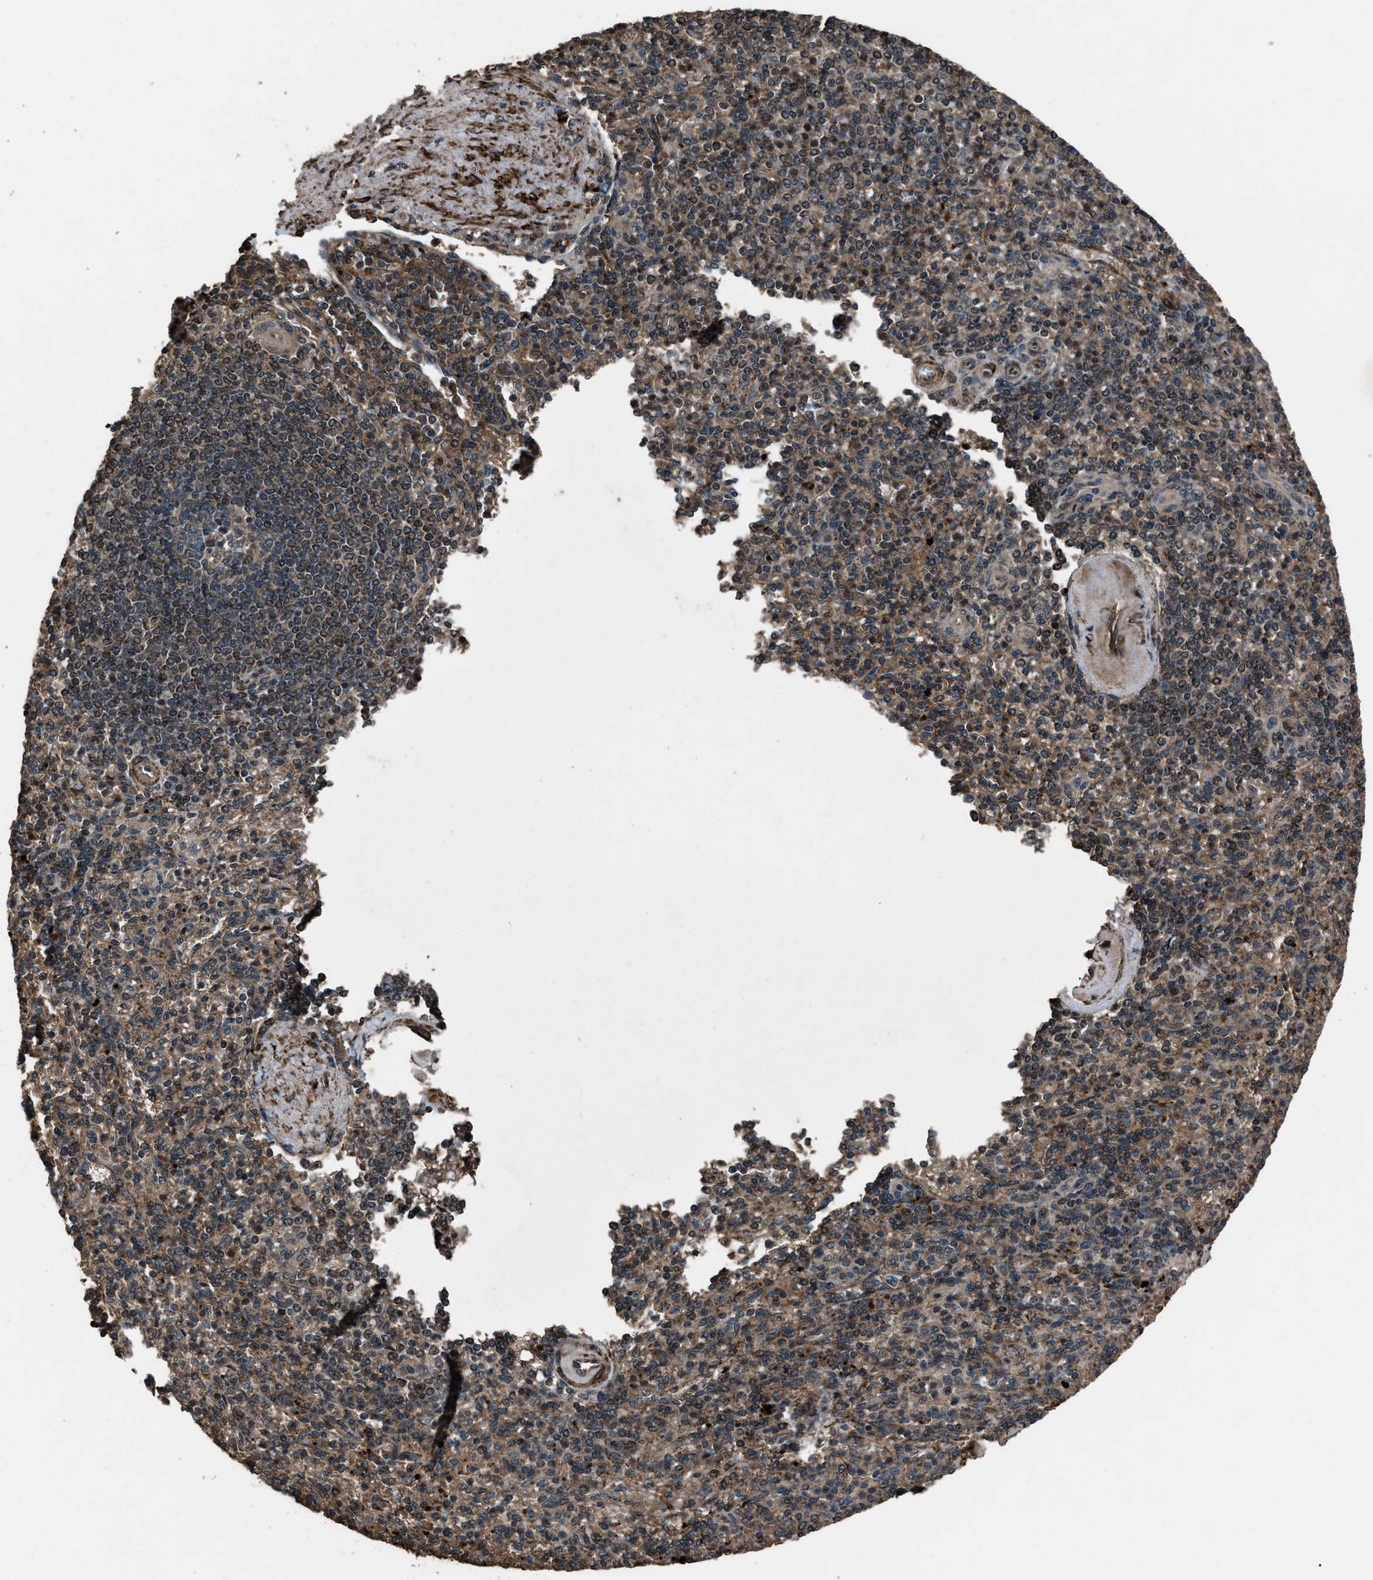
{"staining": {"intensity": "moderate", "quantity": ">75%", "location": "cytoplasmic/membranous"}, "tissue": "spleen", "cell_type": "Cells in red pulp", "image_type": "normal", "snomed": [{"axis": "morphology", "description": "Normal tissue, NOS"}, {"axis": "topography", "description": "Spleen"}], "caption": "Protein staining of normal spleen reveals moderate cytoplasmic/membranous expression in about >75% of cells in red pulp.", "gene": "IRAK4", "patient": {"sex": "female", "age": 74}}